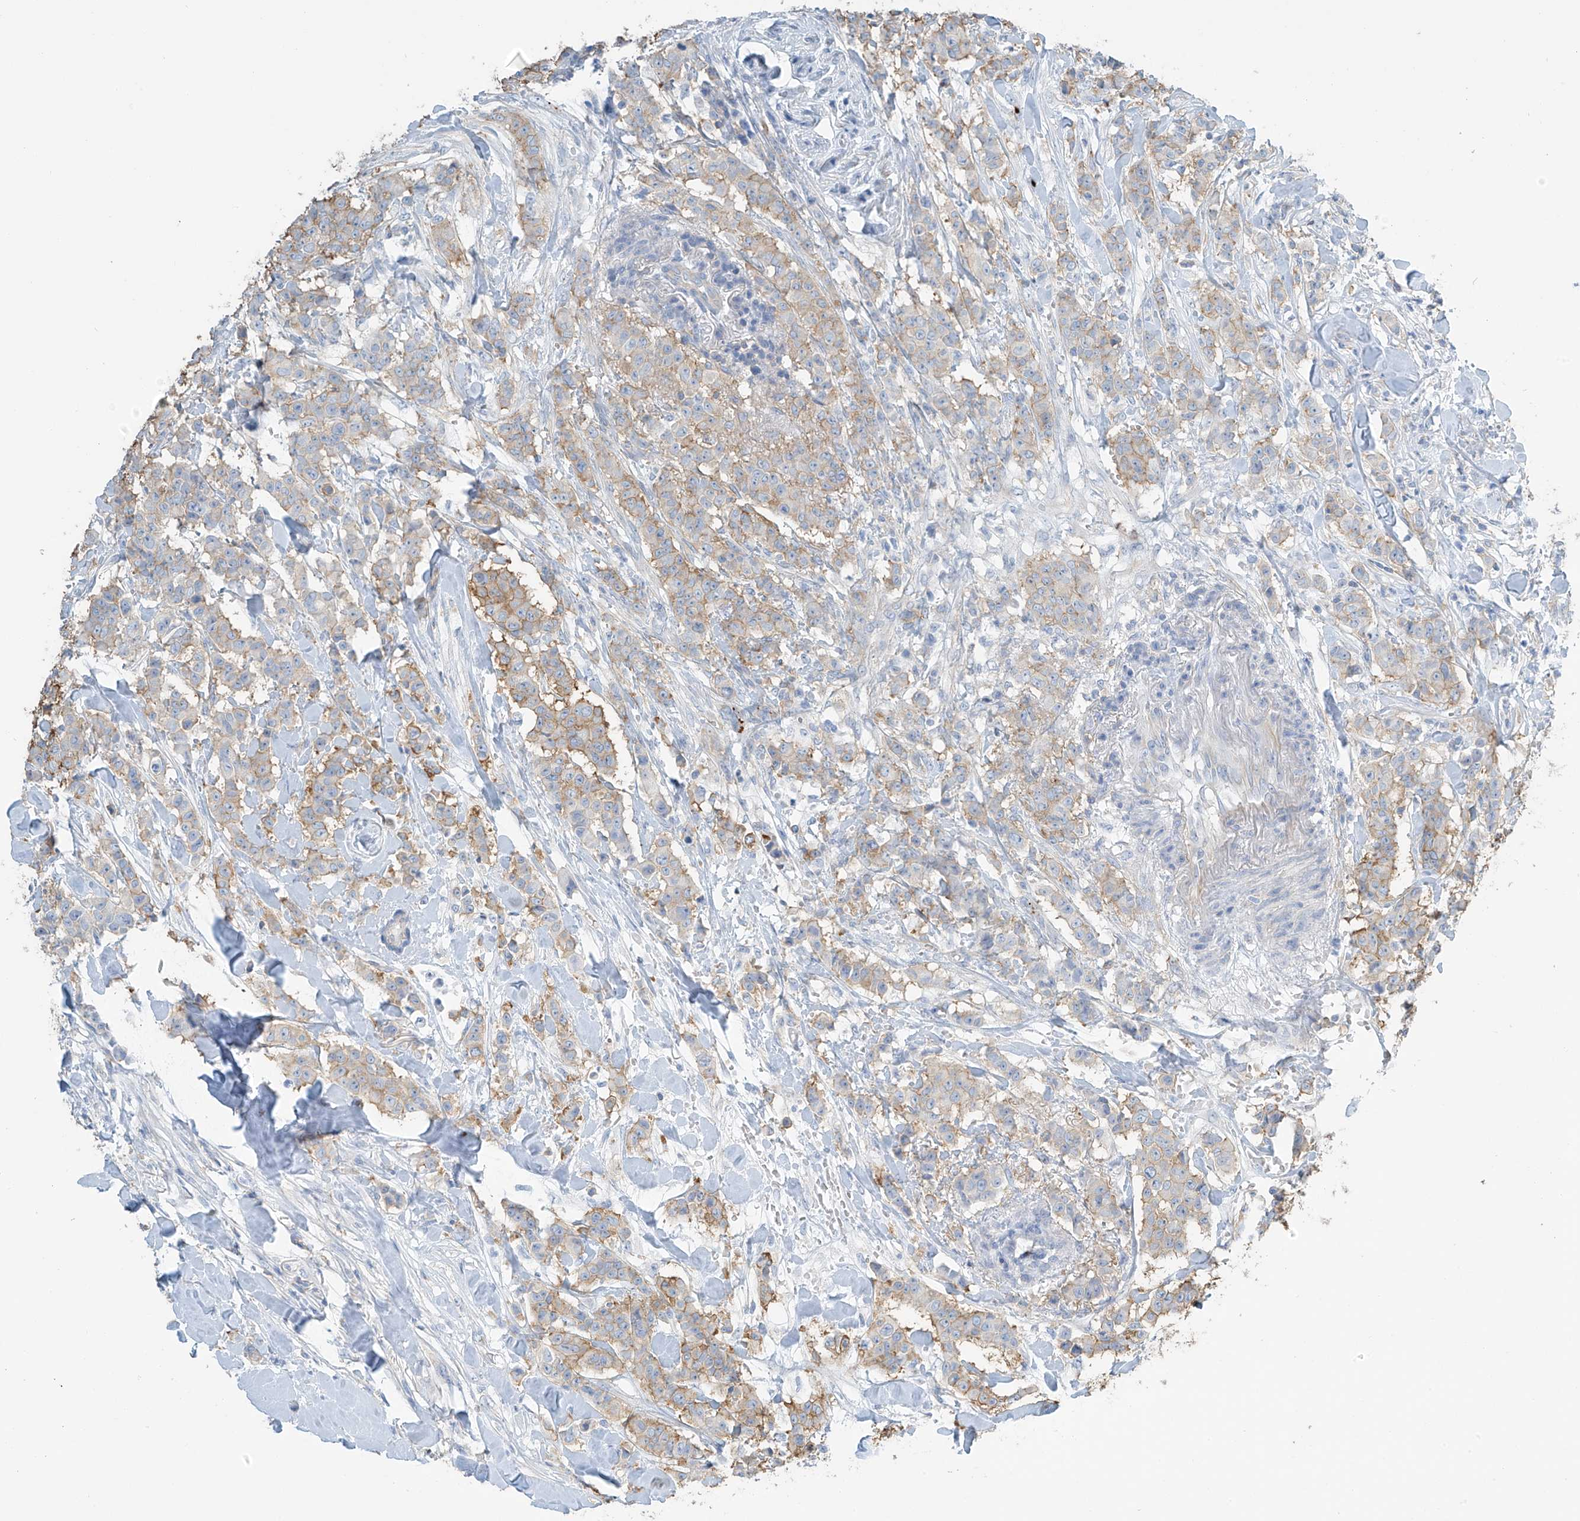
{"staining": {"intensity": "moderate", "quantity": "25%-75%", "location": "cytoplasmic/membranous"}, "tissue": "breast cancer", "cell_type": "Tumor cells", "image_type": "cancer", "snomed": [{"axis": "morphology", "description": "Duct carcinoma"}, {"axis": "topography", "description": "Breast"}], "caption": "Immunohistochemistry (DAB (3,3'-diaminobenzidine)) staining of breast cancer demonstrates moderate cytoplasmic/membranous protein staining in approximately 25%-75% of tumor cells.", "gene": "ZNF846", "patient": {"sex": "female", "age": 40}}